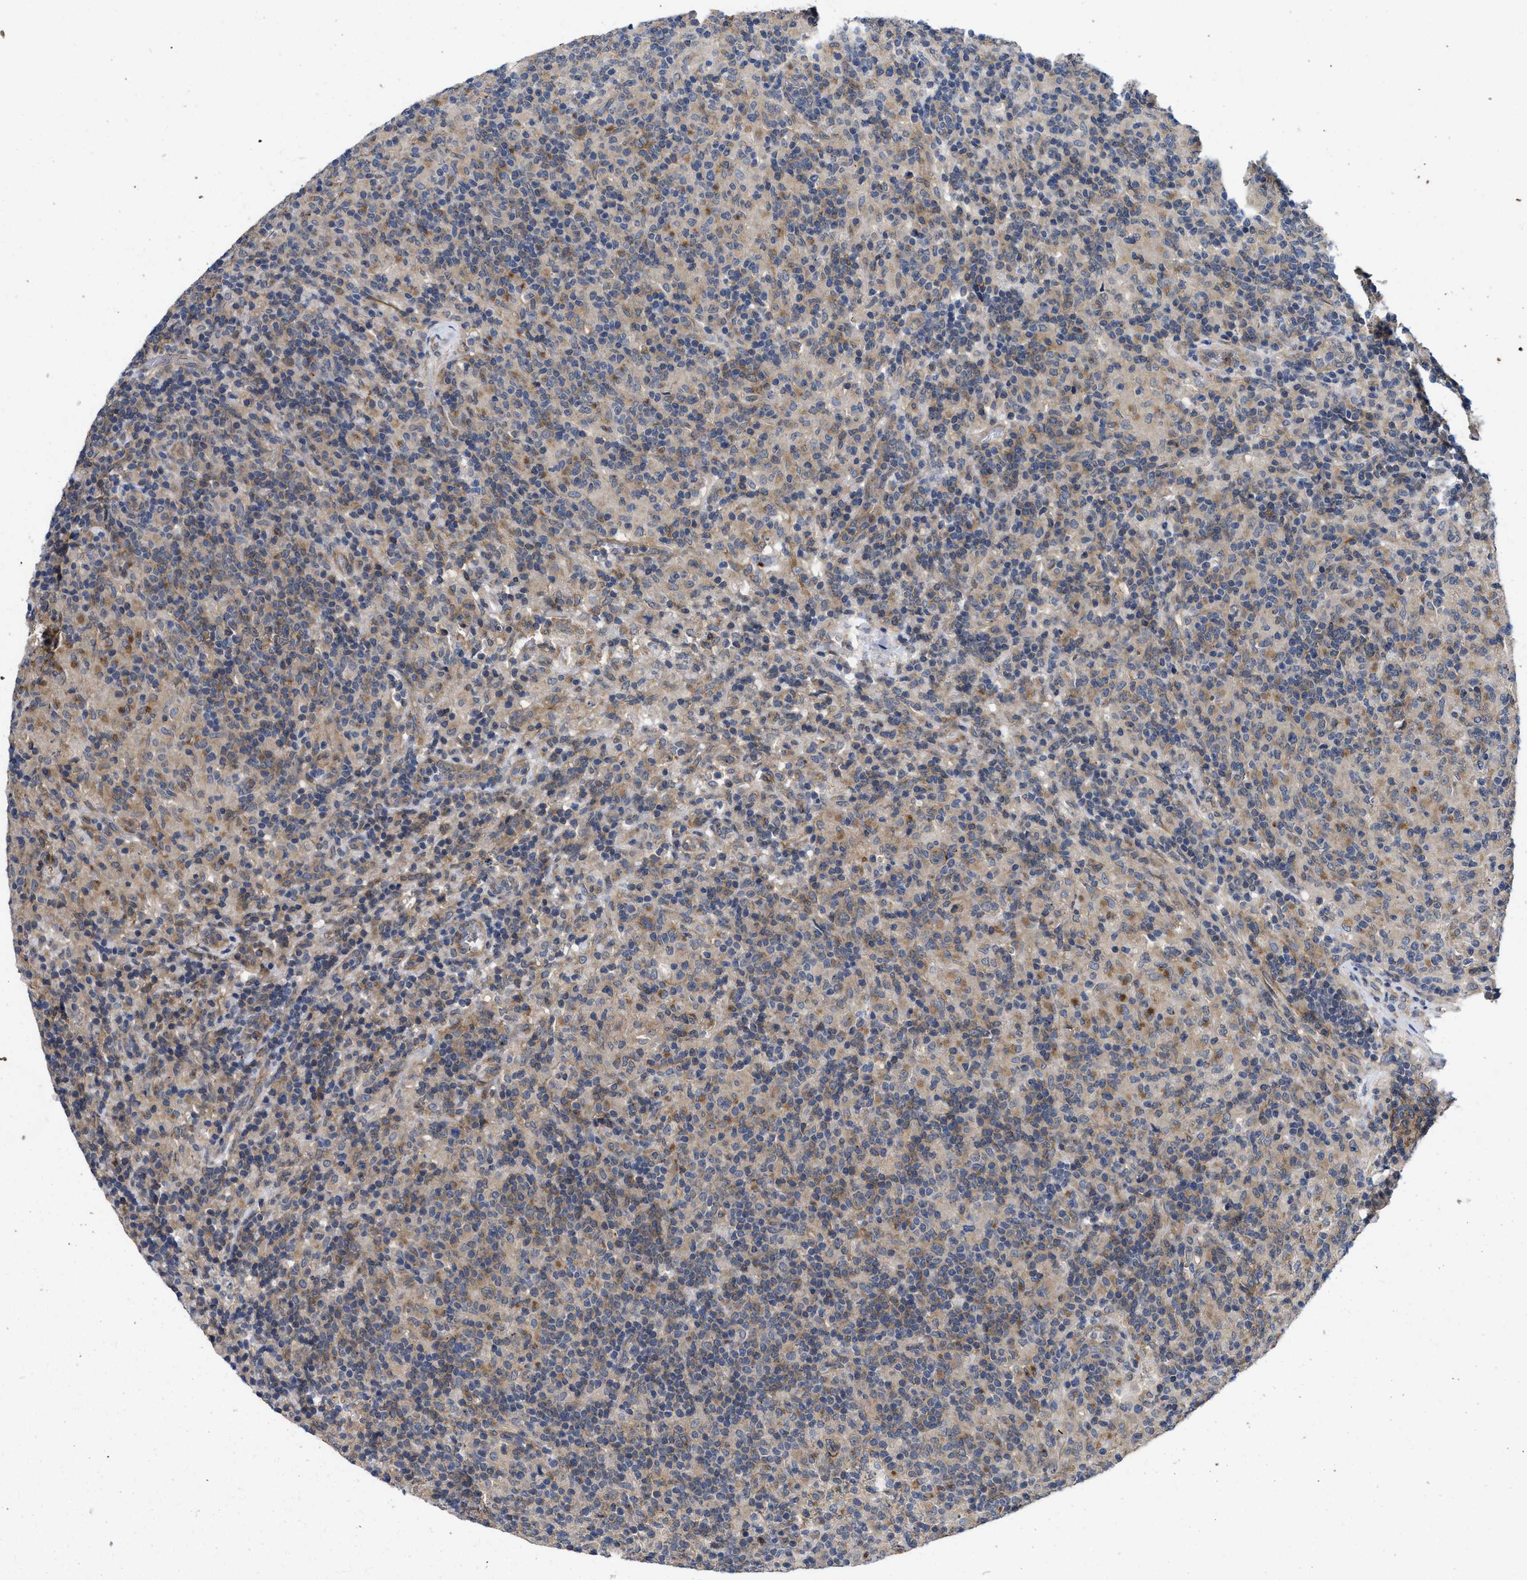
{"staining": {"intensity": "weak", "quantity": "<25%", "location": "cytoplasmic/membranous"}, "tissue": "lymphoma", "cell_type": "Tumor cells", "image_type": "cancer", "snomed": [{"axis": "morphology", "description": "Hodgkin's disease, NOS"}, {"axis": "topography", "description": "Lymph node"}], "caption": "This is an immunohistochemistry histopathology image of lymphoma. There is no staining in tumor cells.", "gene": "PKD2", "patient": {"sex": "male", "age": 70}}